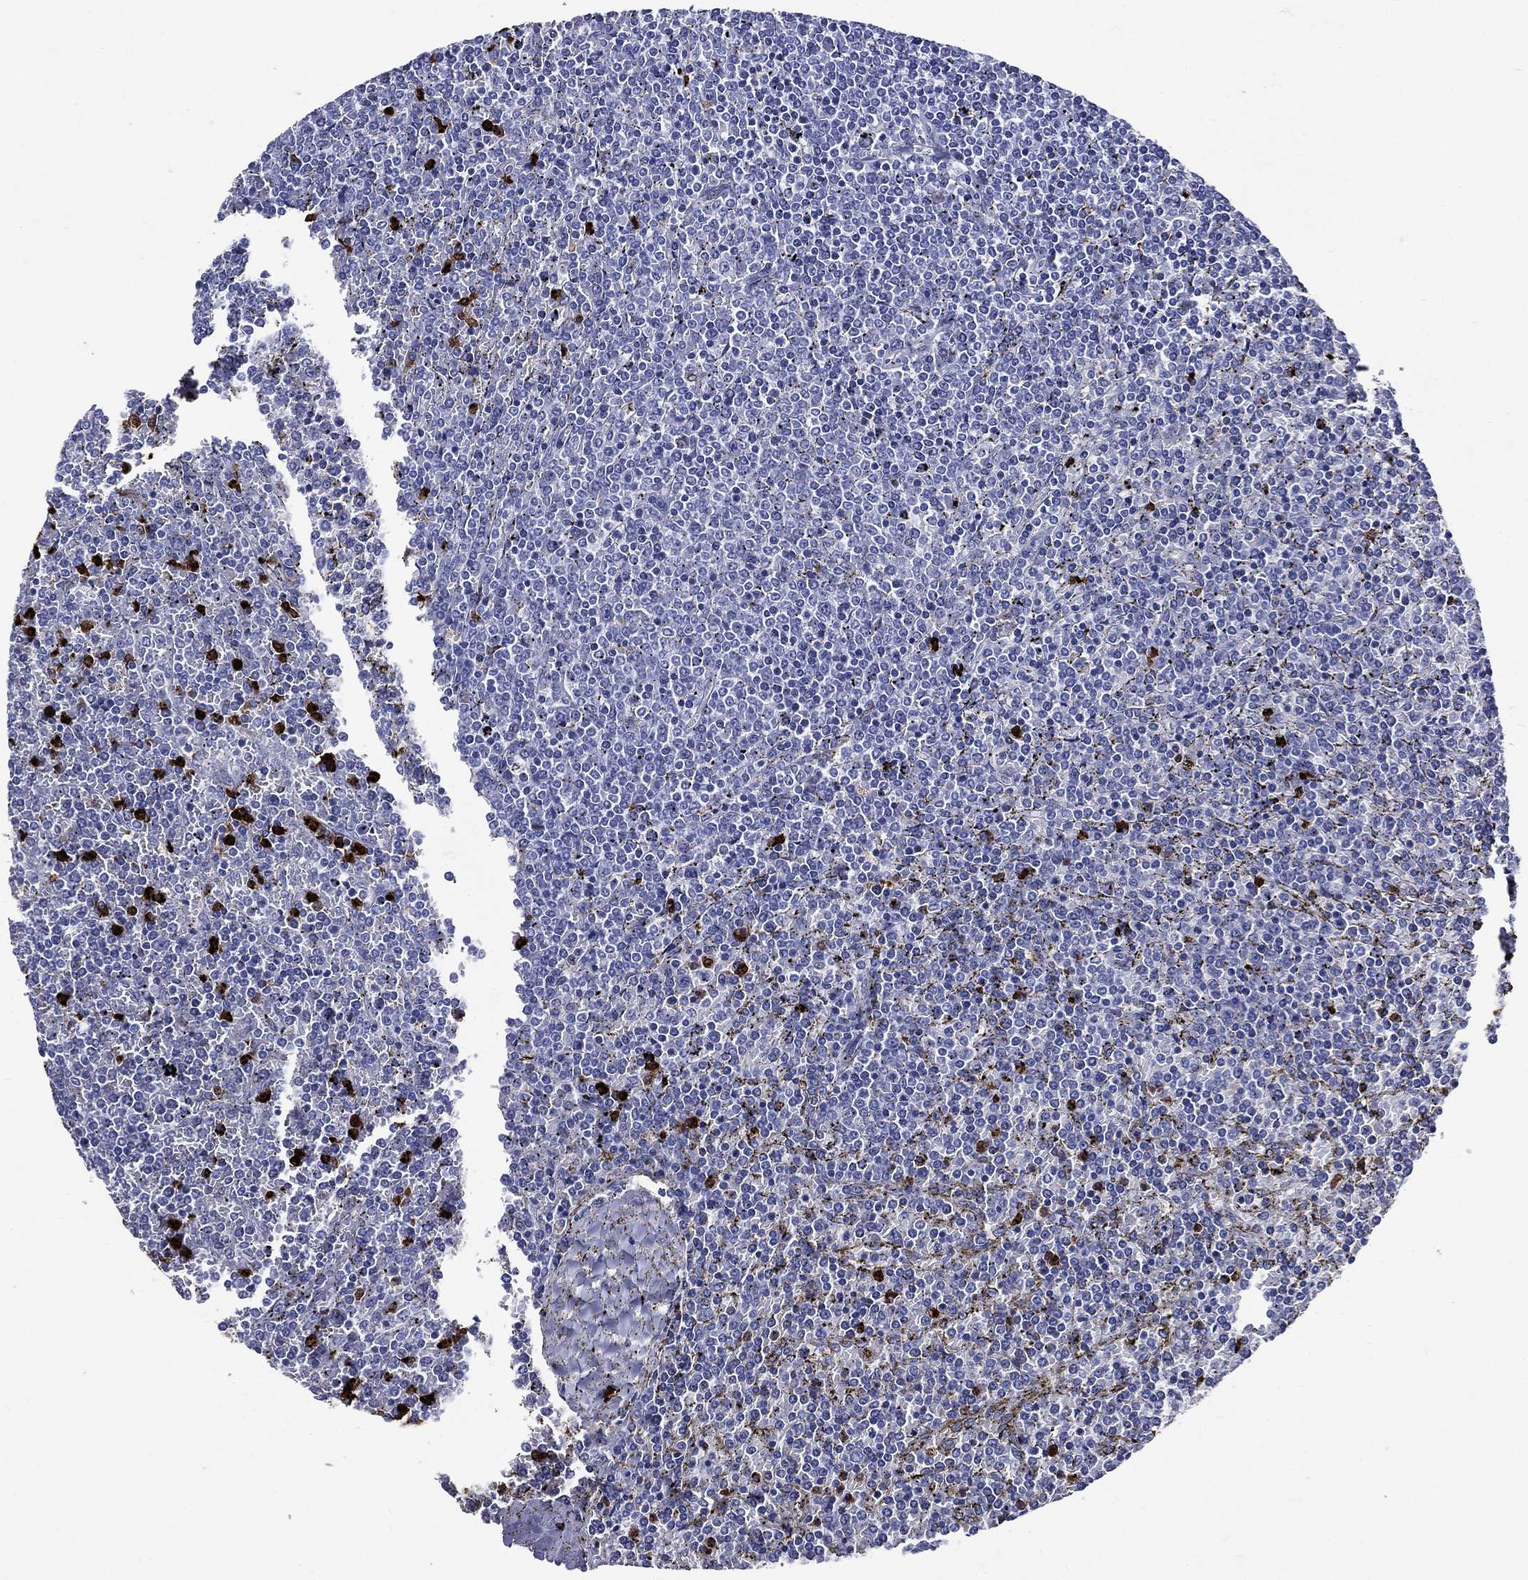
{"staining": {"intensity": "negative", "quantity": "none", "location": "none"}, "tissue": "lymphoma", "cell_type": "Tumor cells", "image_type": "cancer", "snomed": [{"axis": "morphology", "description": "Malignant lymphoma, non-Hodgkin's type, Low grade"}, {"axis": "topography", "description": "Spleen"}], "caption": "This image is of low-grade malignant lymphoma, non-Hodgkin's type stained with immunohistochemistry (IHC) to label a protein in brown with the nuclei are counter-stained blue. There is no positivity in tumor cells. The staining is performed using DAB (3,3'-diaminobenzidine) brown chromogen with nuclei counter-stained in using hematoxylin.", "gene": "GPR171", "patient": {"sex": "female", "age": 77}}